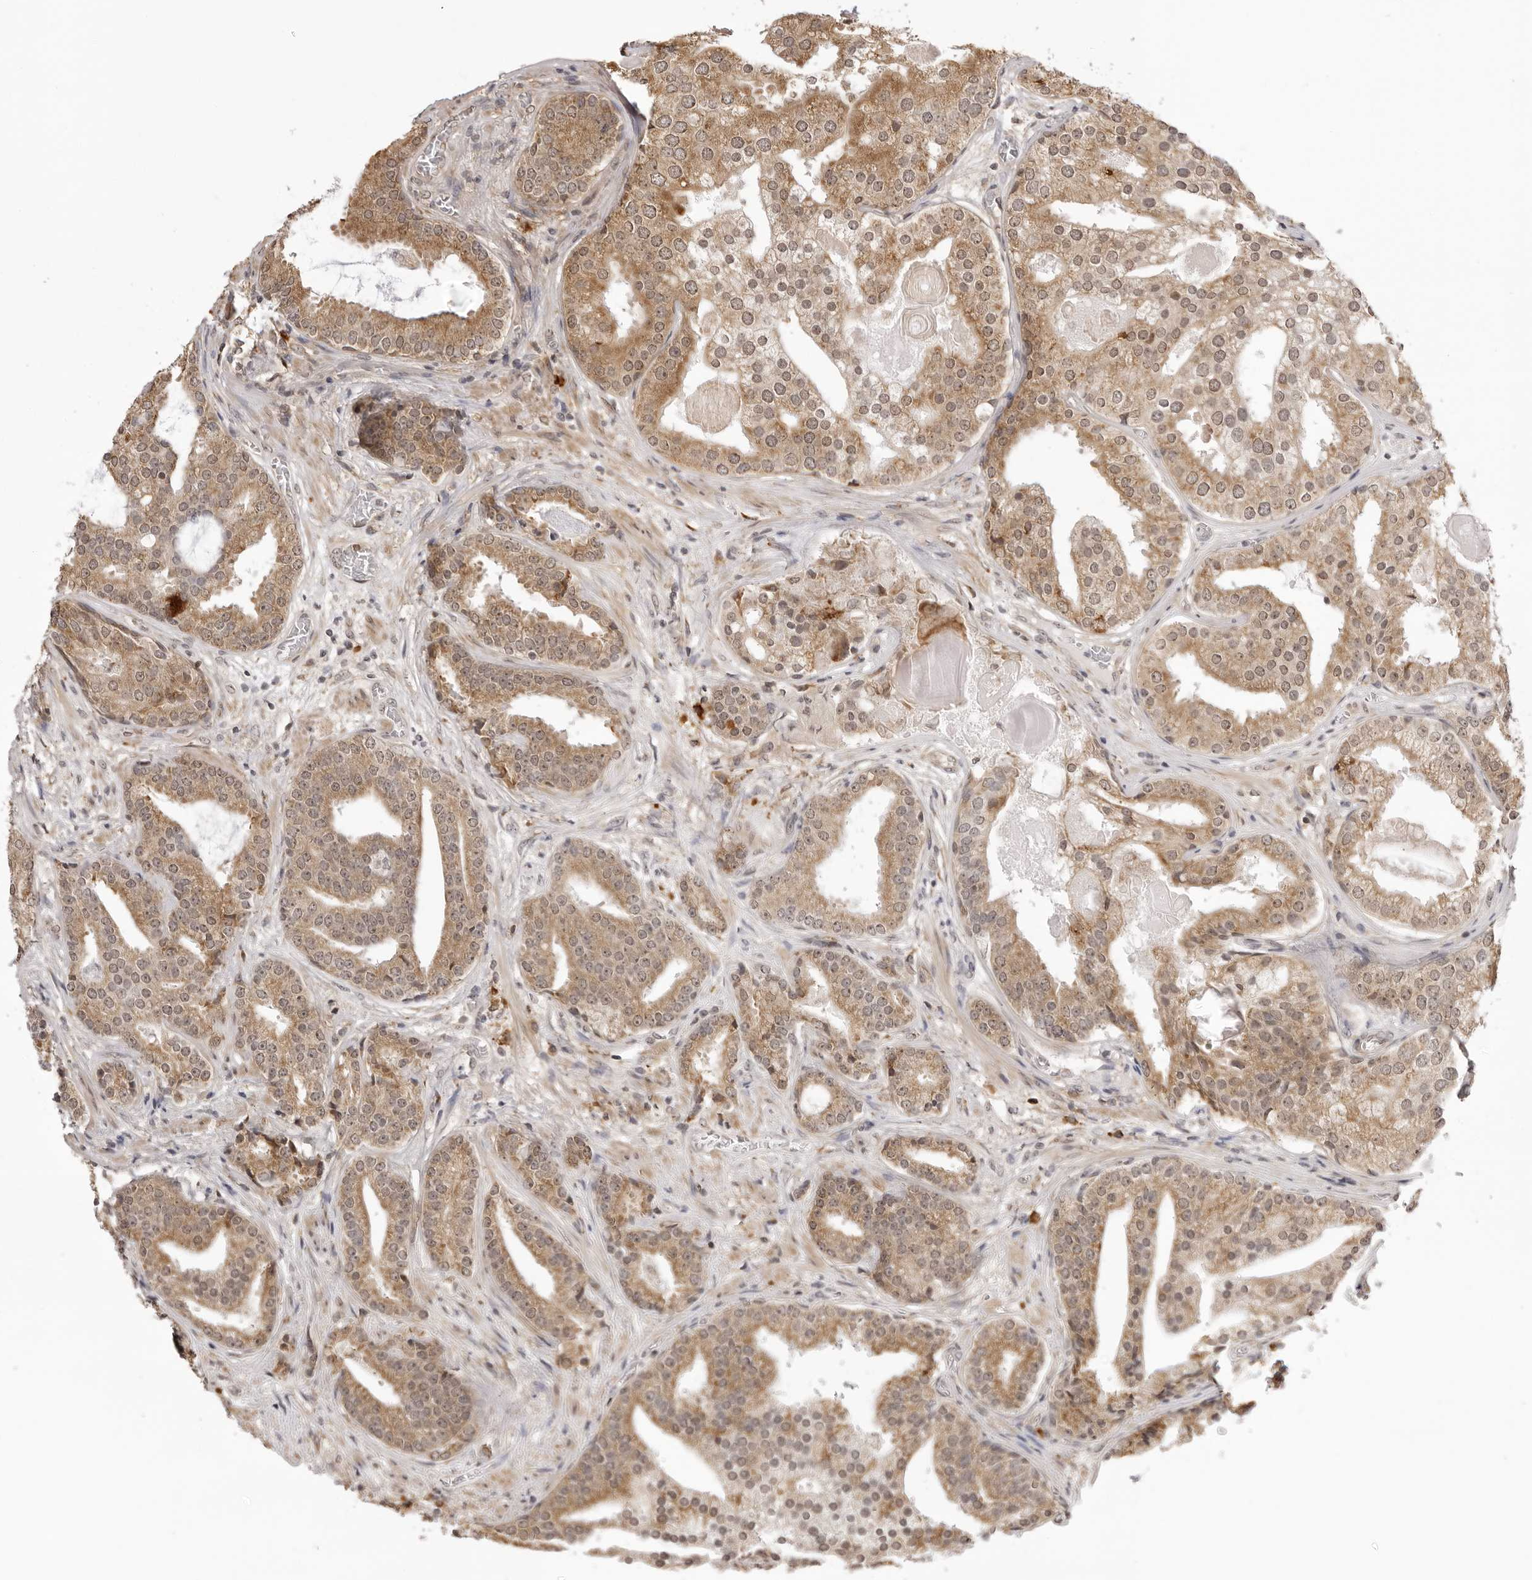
{"staining": {"intensity": "moderate", "quantity": ">75%", "location": "cytoplasmic/membranous"}, "tissue": "prostate cancer", "cell_type": "Tumor cells", "image_type": "cancer", "snomed": [{"axis": "morphology", "description": "Adenocarcinoma, Low grade"}, {"axis": "topography", "description": "Prostate"}], "caption": "Immunohistochemical staining of prostate cancer reveals medium levels of moderate cytoplasmic/membranous positivity in about >75% of tumor cells.", "gene": "ZC3H11A", "patient": {"sex": "male", "age": 67}}